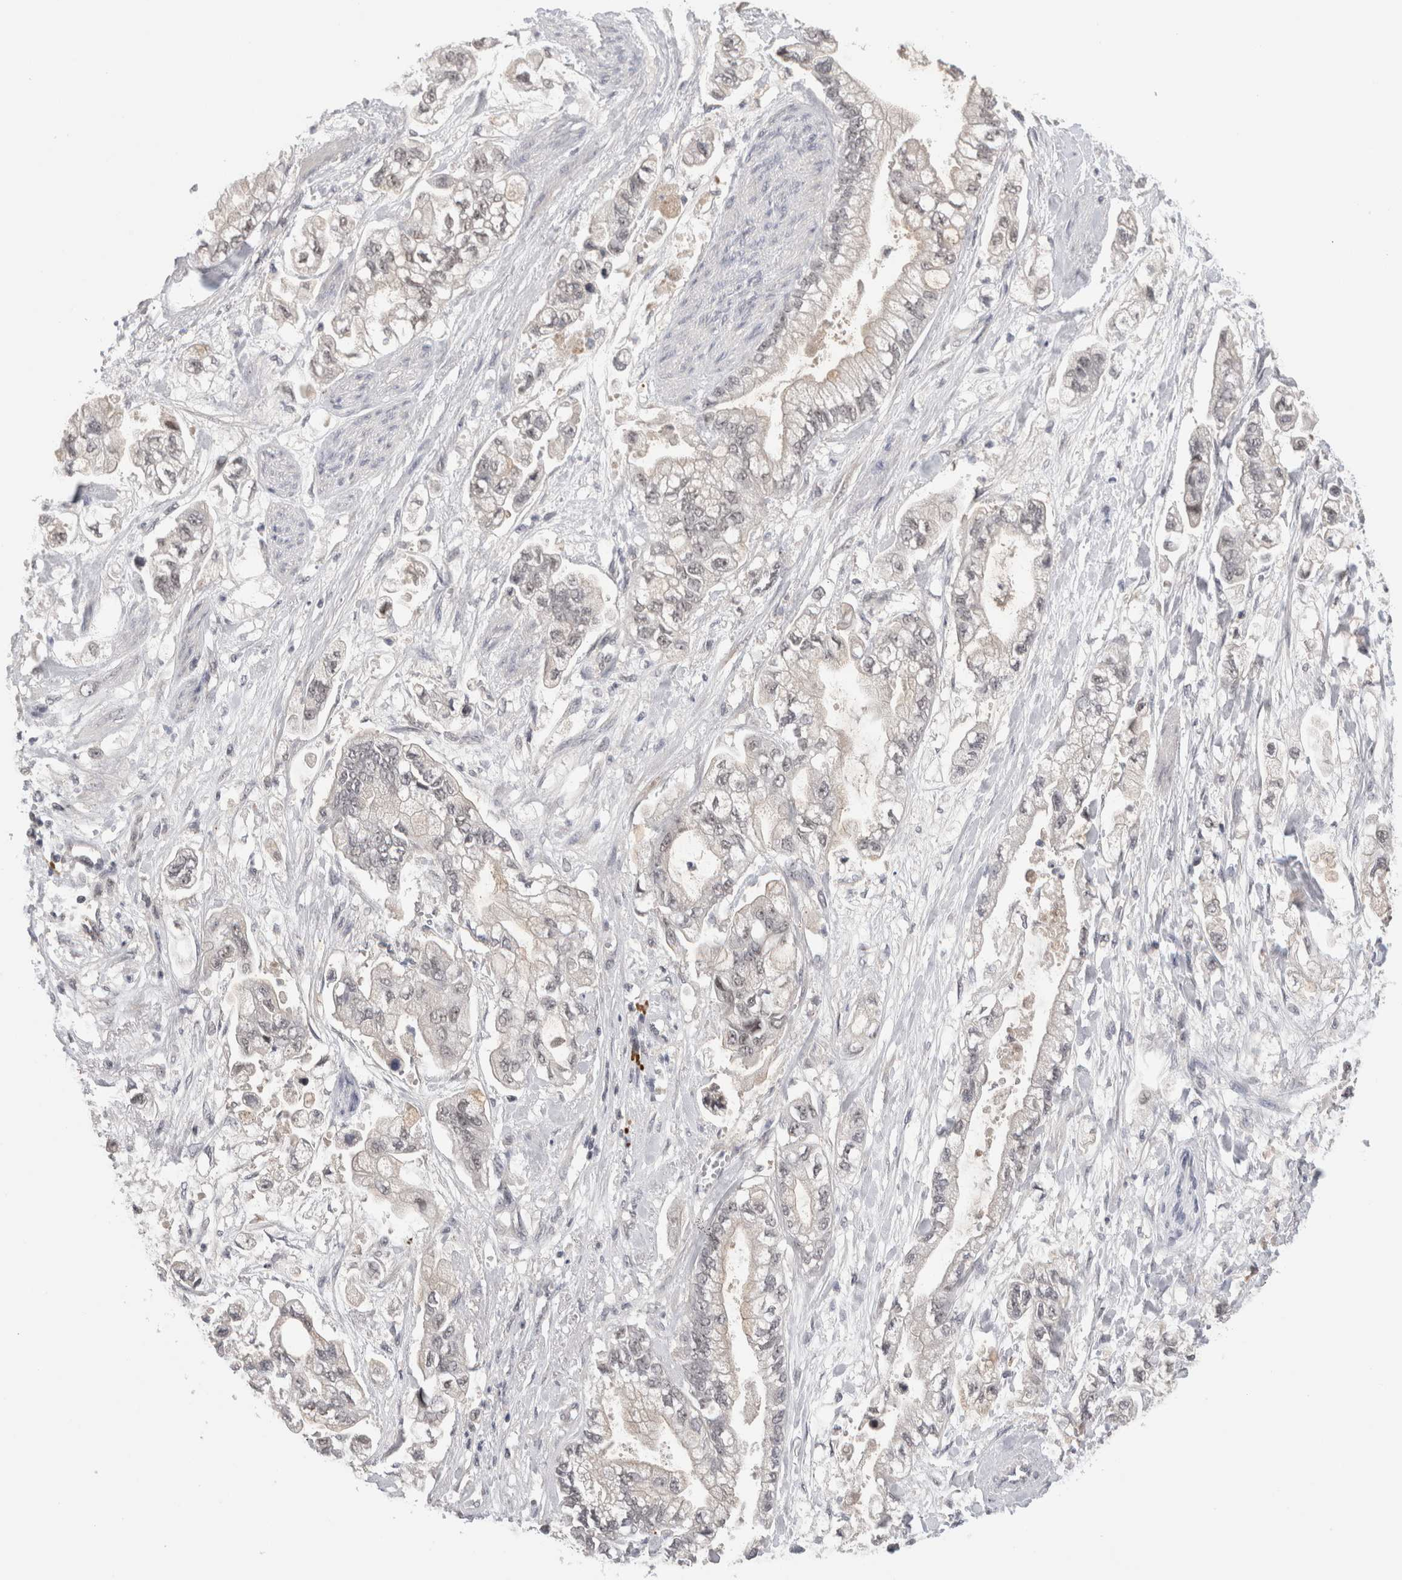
{"staining": {"intensity": "negative", "quantity": "none", "location": "none"}, "tissue": "stomach cancer", "cell_type": "Tumor cells", "image_type": "cancer", "snomed": [{"axis": "morphology", "description": "Normal tissue, NOS"}, {"axis": "morphology", "description": "Adenocarcinoma, NOS"}, {"axis": "topography", "description": "Stomach"}], "caption": "Image shows no protein staining in tumor cells of stomach cancer tissue. (Stains: DAB (3,3'-diaminobenzidine) immunohistochemistry with hematoxylin counter stain, Microscopy: brightfield microscopy at high magnification).", "gene": "ZNF24", "patient": {"sex": "male", "age": 62}}